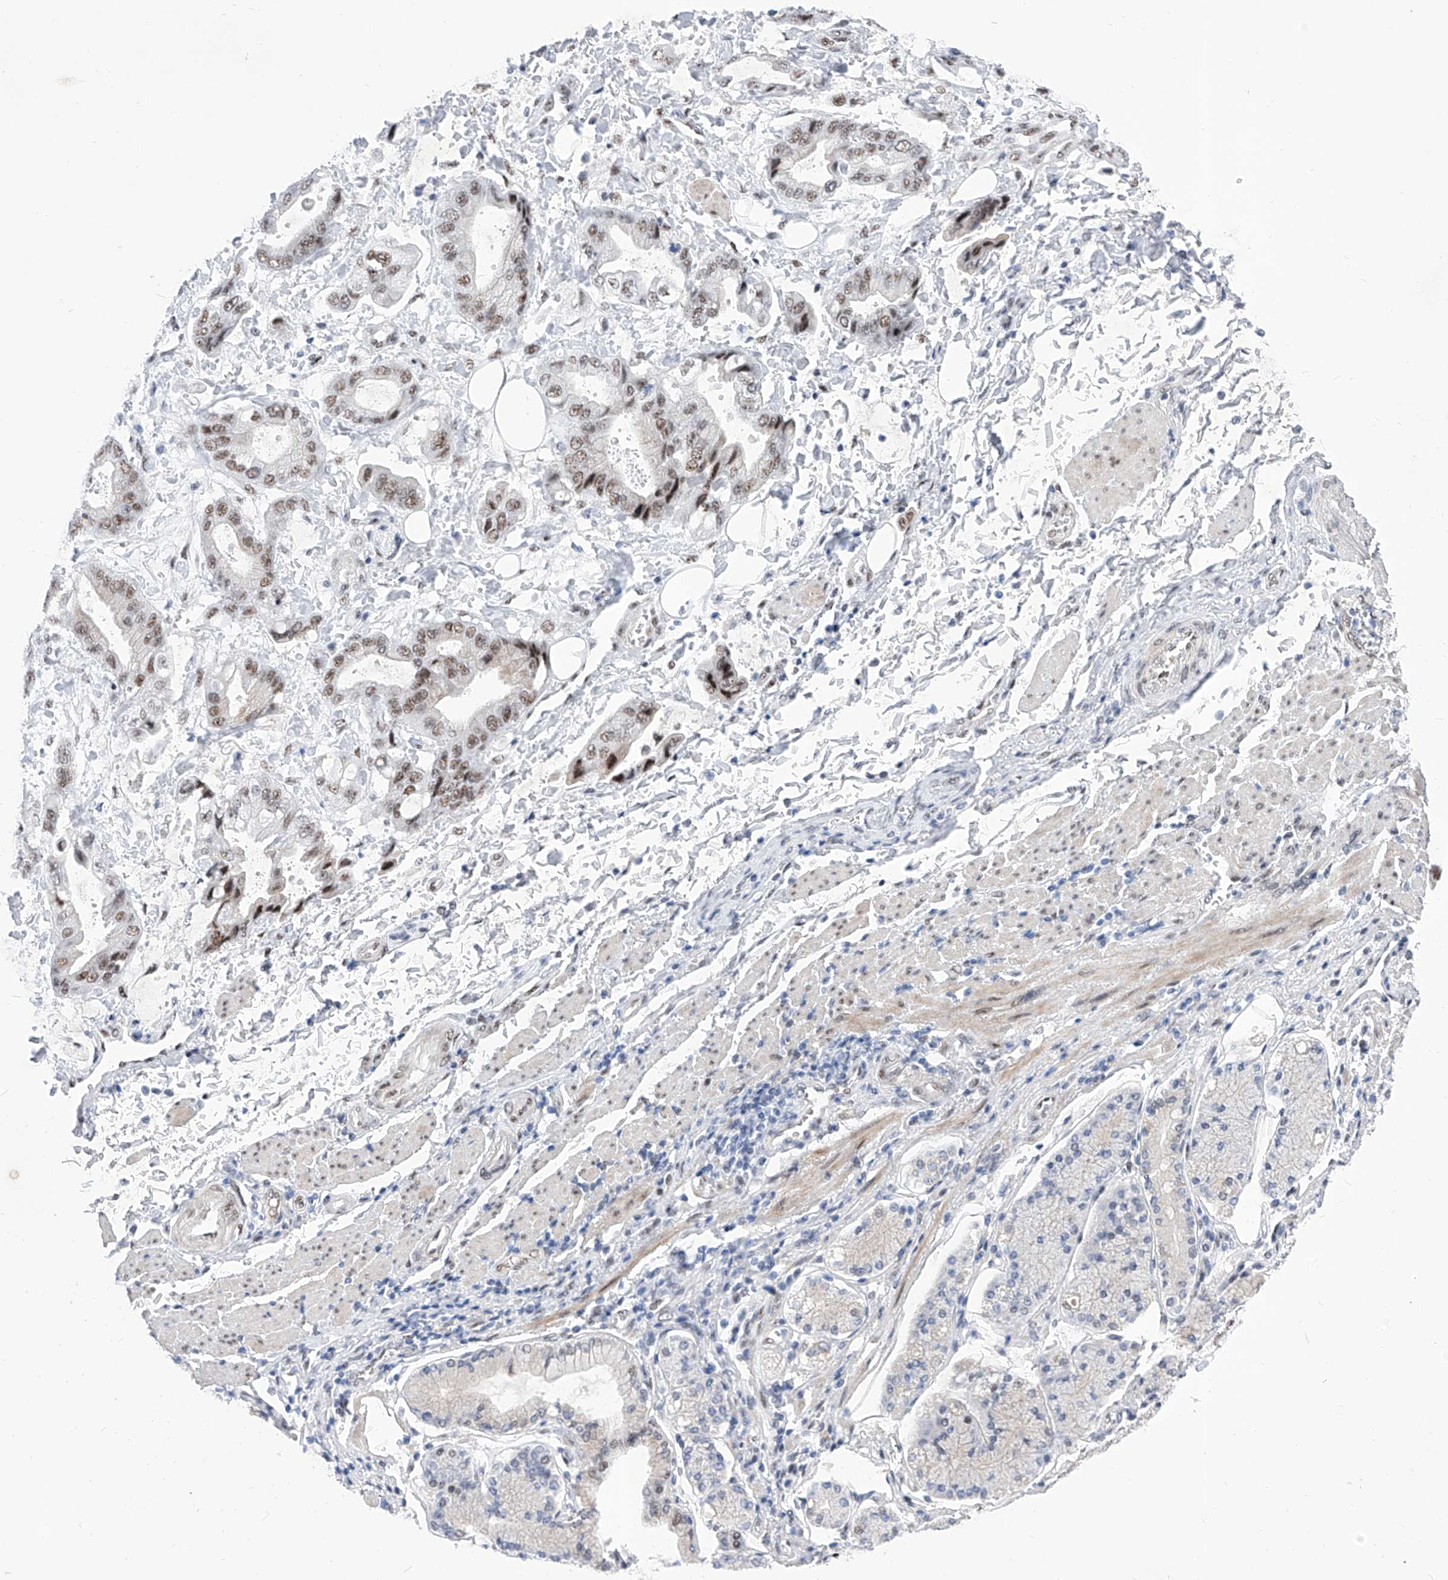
{"staining": {"intensity": "moderate", "quantity": "<25%", "location": "nuclear"}, "tissue": "stomach cancer", "cell_type": "Tumor cells", "image_type": "cancer", "snomed": [{"axis": "morphology", "description": "Adenocarcinoma, NOS"}, {"axis": "topography", "description": "Stomach"}], "caption": "This photomicrograph reveals IHC staining of human stomach adenocarcinoma, with low moderate nuclear expression in approximately <25% of tumor cells.", "gene": "ATN1", "patient": {"sex": "male", "age": 62}}